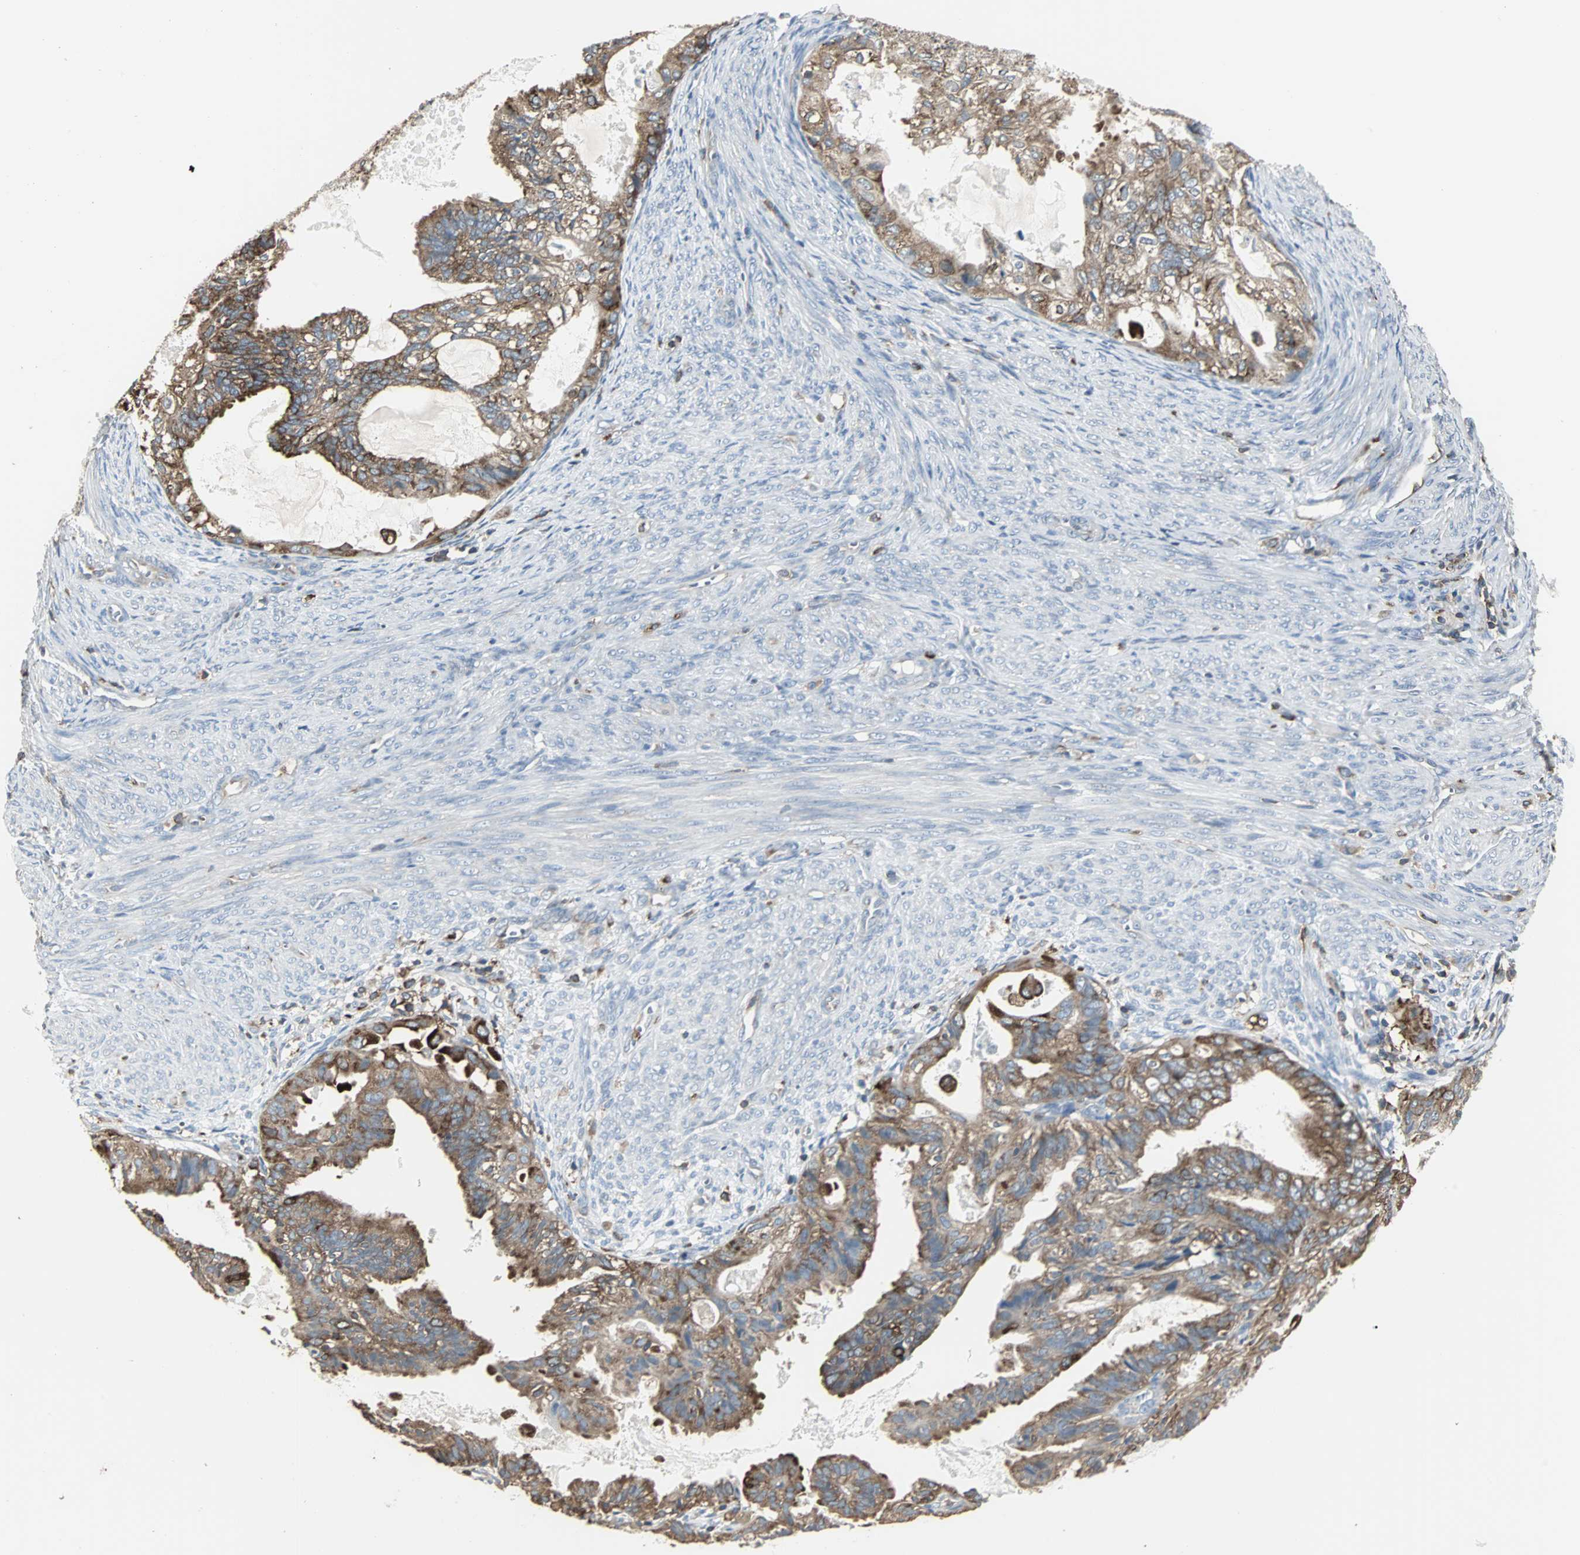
{"staining": {"intensity": "strong", "quantity": ">75%", "location": "cytoplasmic/membranous"}, "tissue": "cervical cancer", "cell_type": "Tumor cells", "image_type": "cancer", "snomed": [{"axis": "morphology", "description": "Normal tissue, NOS"}, {"axis": "morphology", "description": "Adenocarcinoma, NOS"}, {"axis": "topography", "description": "Cervix"}, {"axis": "topography", "description": "Endometrium"}], "caption": "About >75% of tumor cells in human cervical adenocarcinoma show strong cytoplasmic/membranous protein staining as visualized by brown immunohistochemical staining.", "gene": "LRRFIP1", "patient": {"sex": "female", "age": 86}}